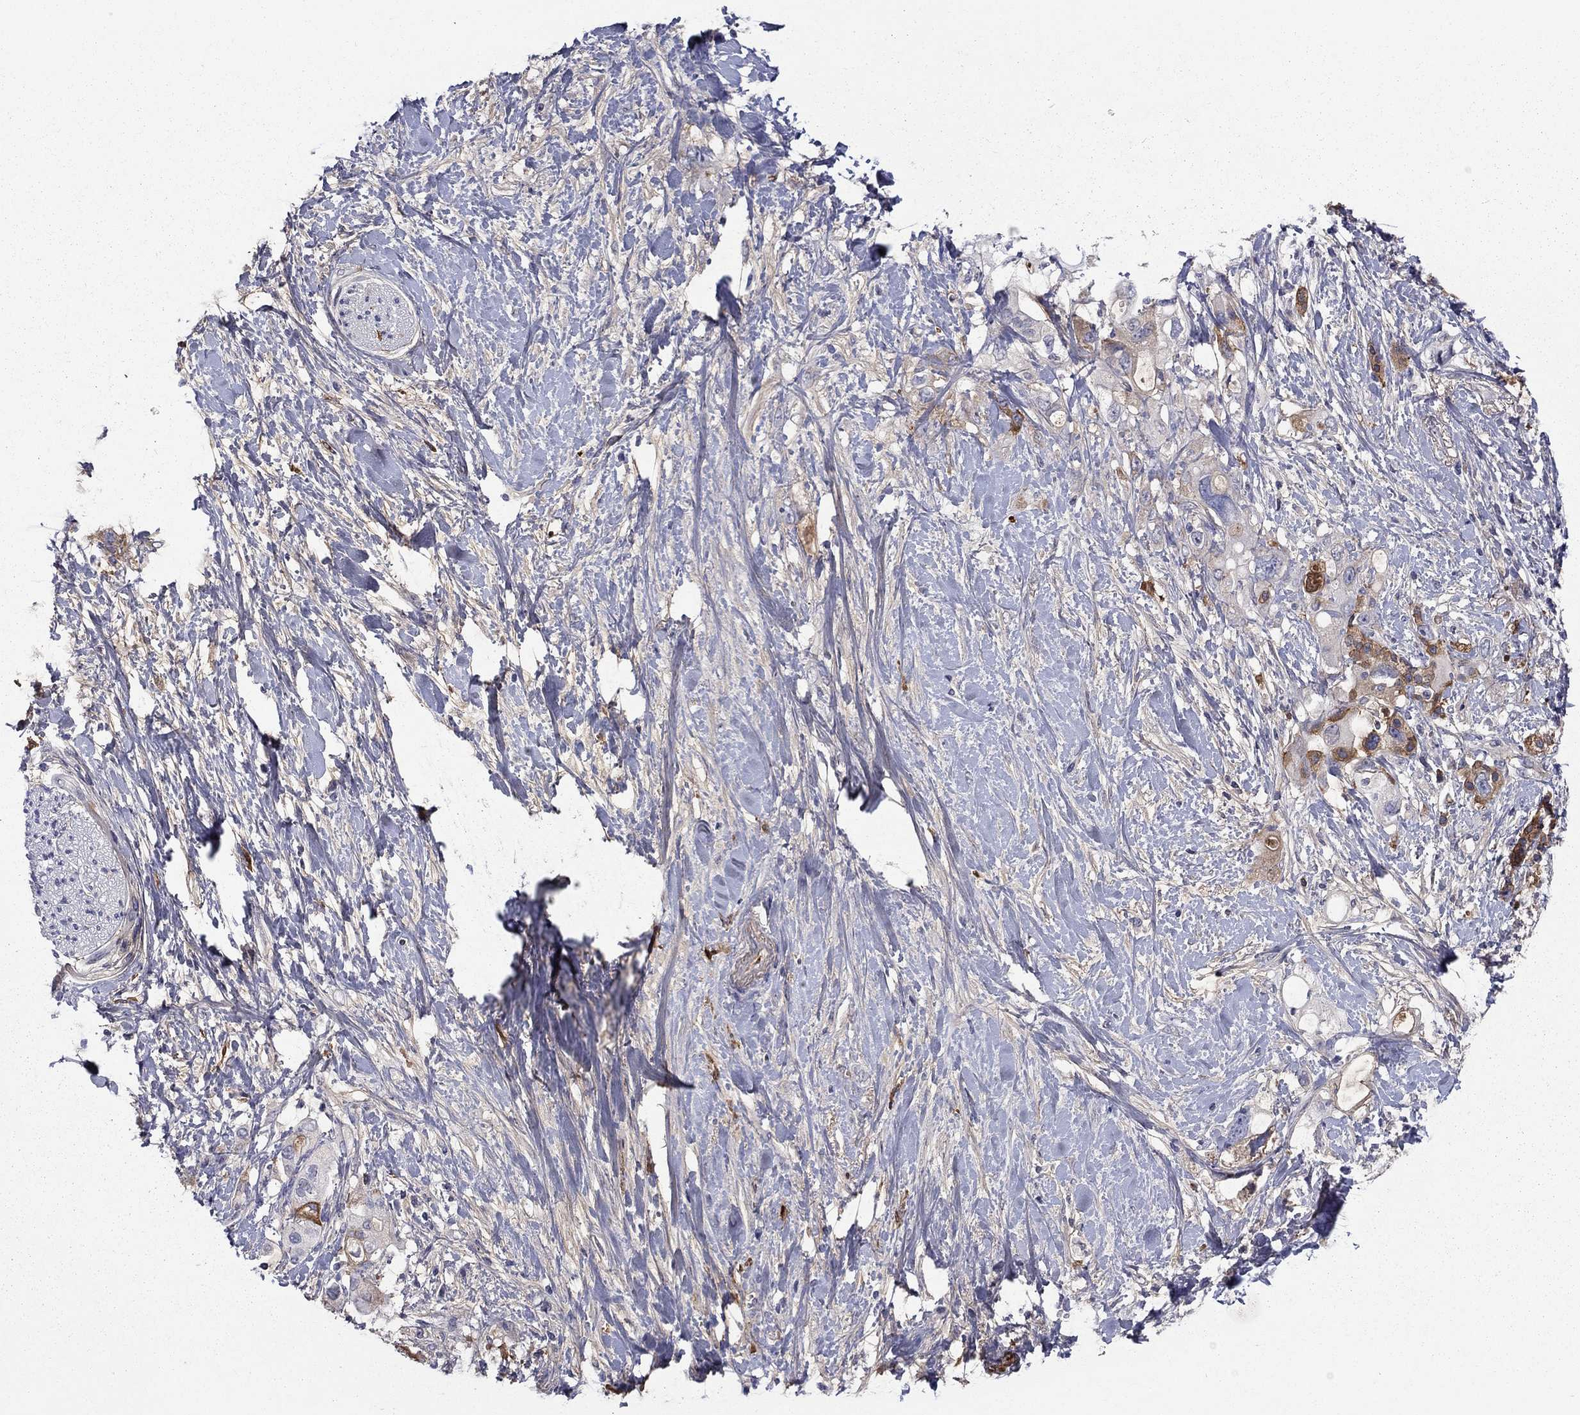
{"staining": {"intensity": "moderate", "quantity": "<25%", "location": "cytoplasmic/membranous"}, "tissue": "pancreatic cancer", "cell_type": "Tumor cells", "image_type": "cancer", "snomed": [{"axis": "morphology", "description": "Adenocarcinoma, NOS"}, {"axis": "topography", "description": "Pancreas"}], "caption": "This is an image of immunohistochemistry (IHC) staining of pancreatic cancer, which shows moderate staining in the cytoplasmic/membranous of tumor cells.", "gene": "HPX", "patient": {"sex": "female", "age": 56}}